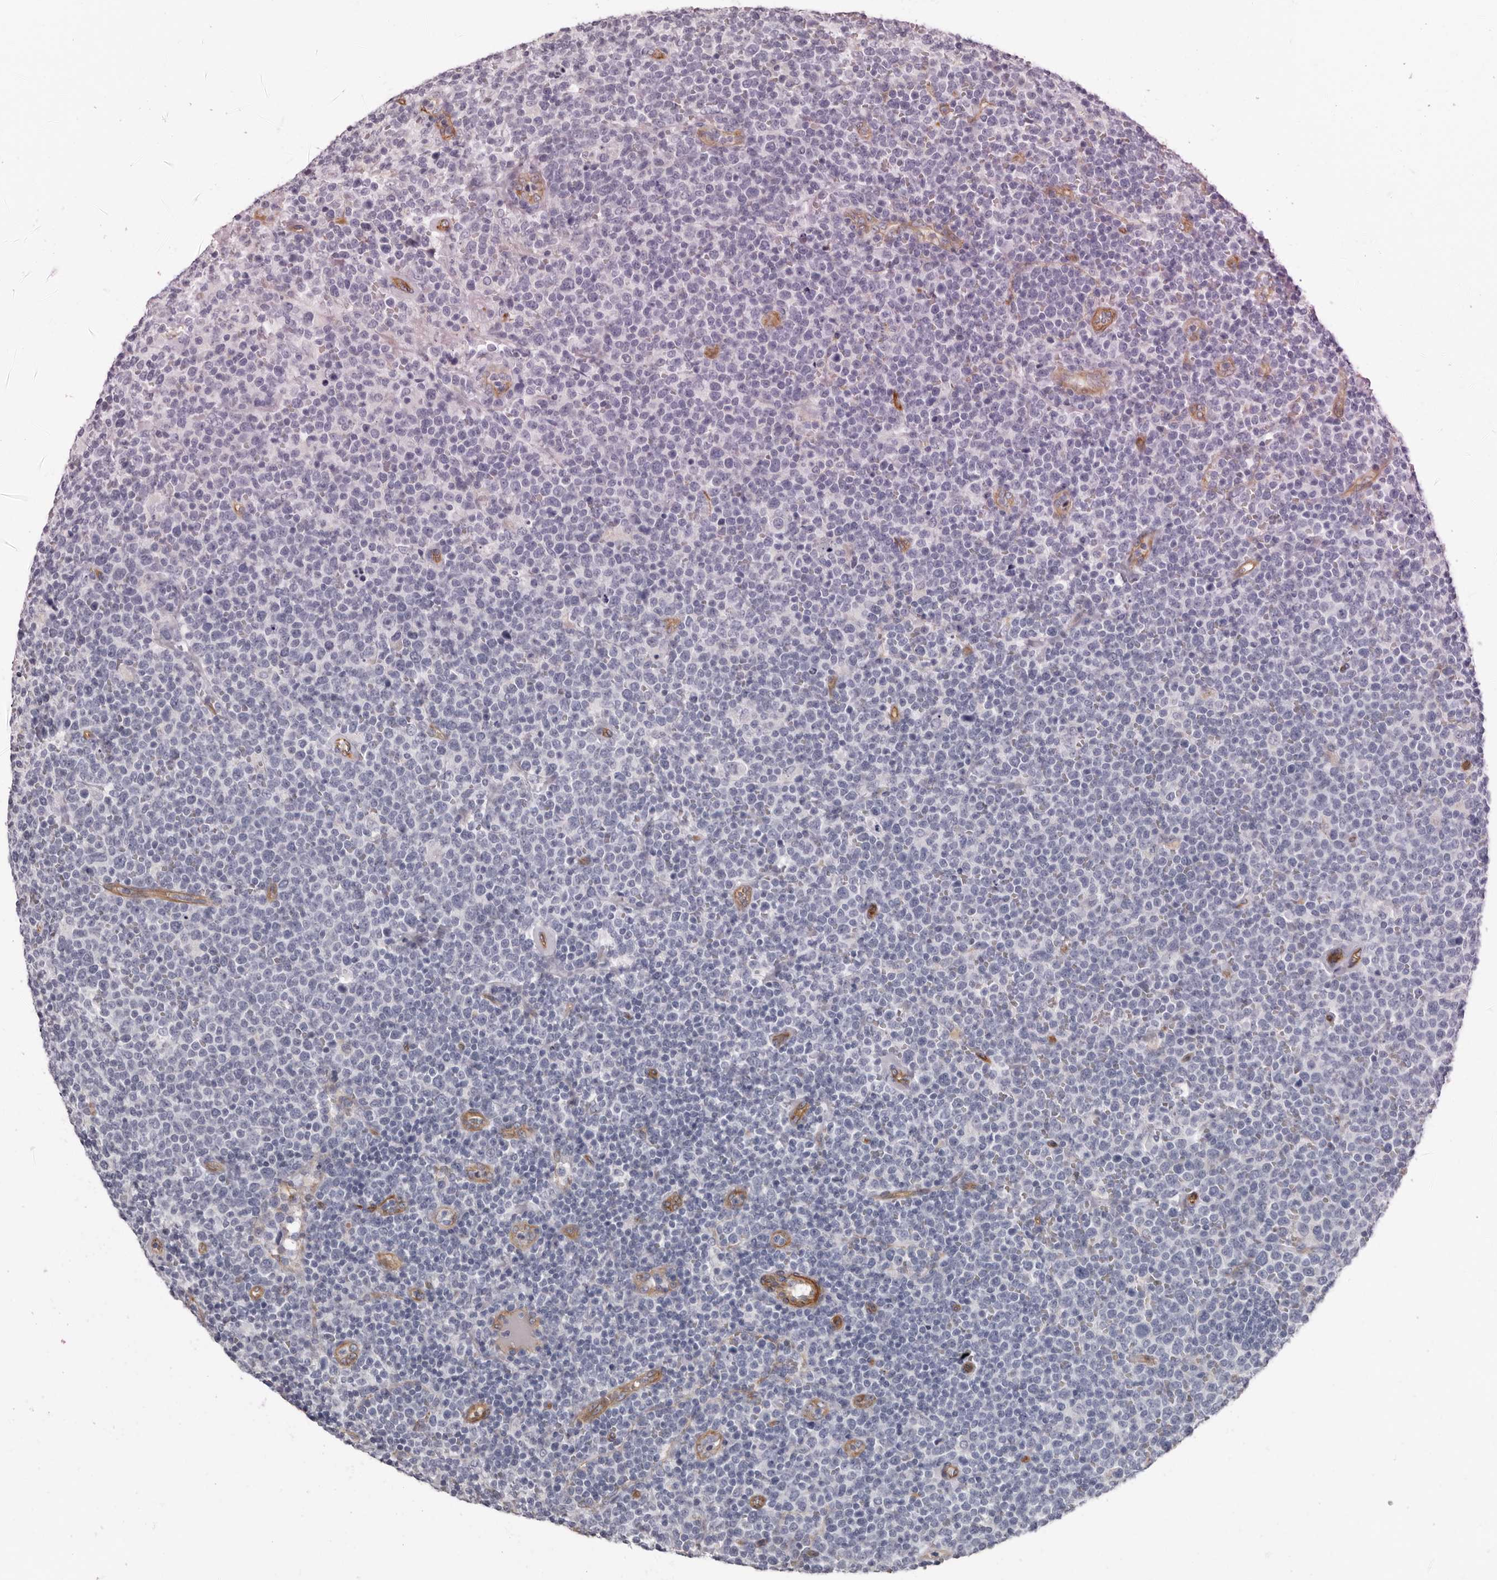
{"staining": {"intensity": "negative", "quantity": "none", "location": "none"}, "tissue": "lymphoma", "cell_type": "Tumor cells", "image_type": "cancer", "snomed": [{"axis": "morphology", "description": "Malignant lymphoma, non-Hodgkin's type, High grade"}, {"axis": "topography", "description": "Lymph node"}], "caption": "Lymphoma was stained to show a protein in brown. There is no significant expression in tumor cells.", "gene": "ADGRL4", "patient": {"sex": "male", "age": 61}}